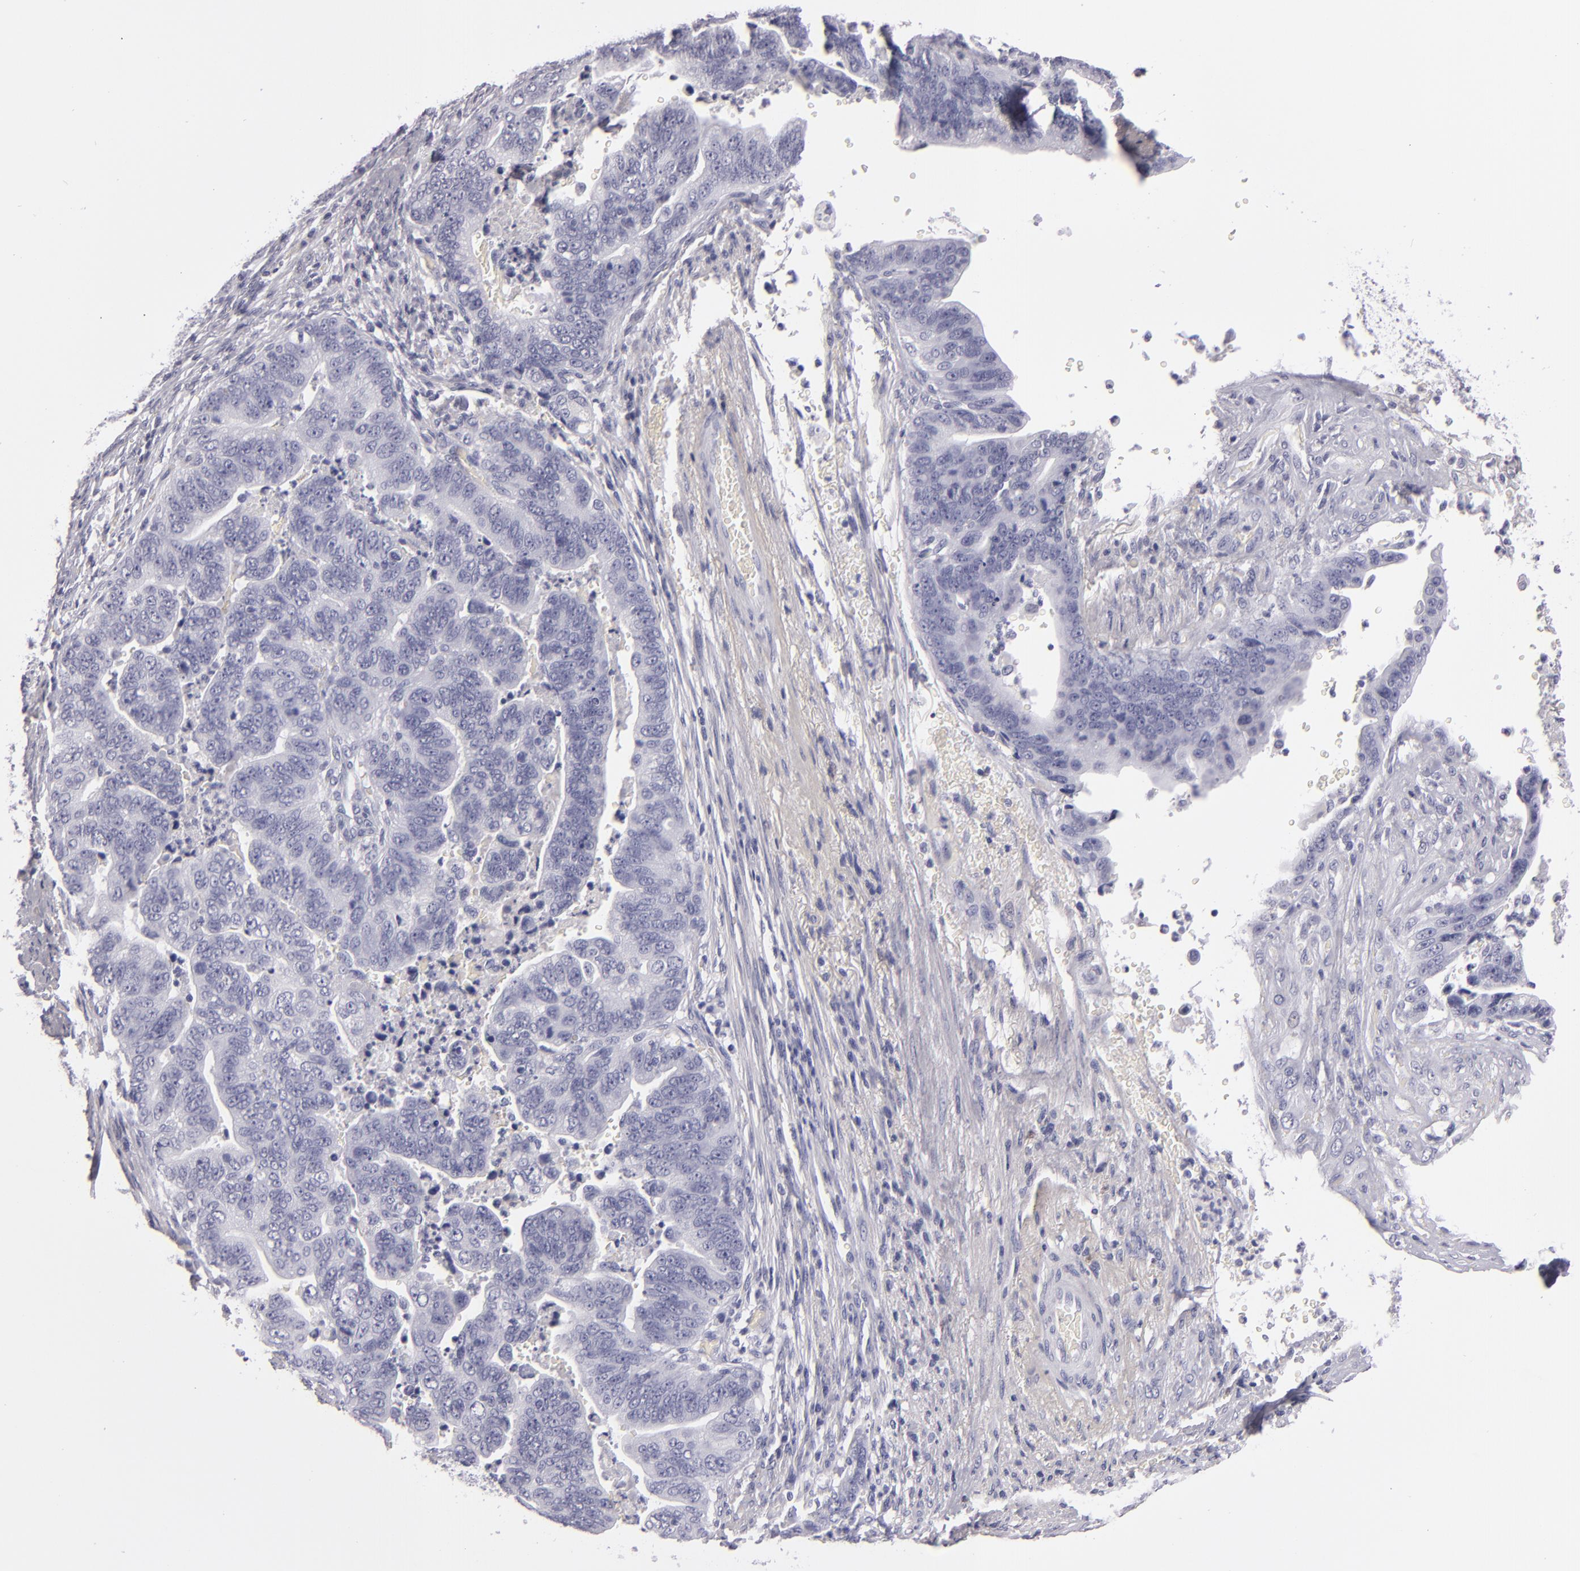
{"staining": {"intensity": "negative", "quantity": "none", "location": "none"}, "tissue": "stomach cancer", "cell_type": "Tumor cells", "image_type": "cancer", "snomed": [{"axis": "morphology", "description": "Adenocarcinoma, NOS"}, {"axis": "topography", "description": "Stomach, upper"}], "caption": "Immunohistochemistry (IHC) histopathology image of adenocarcinoma (stomach) stained for a protein (brown), which demonstrates no expression in tumor cells. Nuclei are stained in blue.", "gene": "F13A1", "patient": {"sex": "female", "age": 50}}